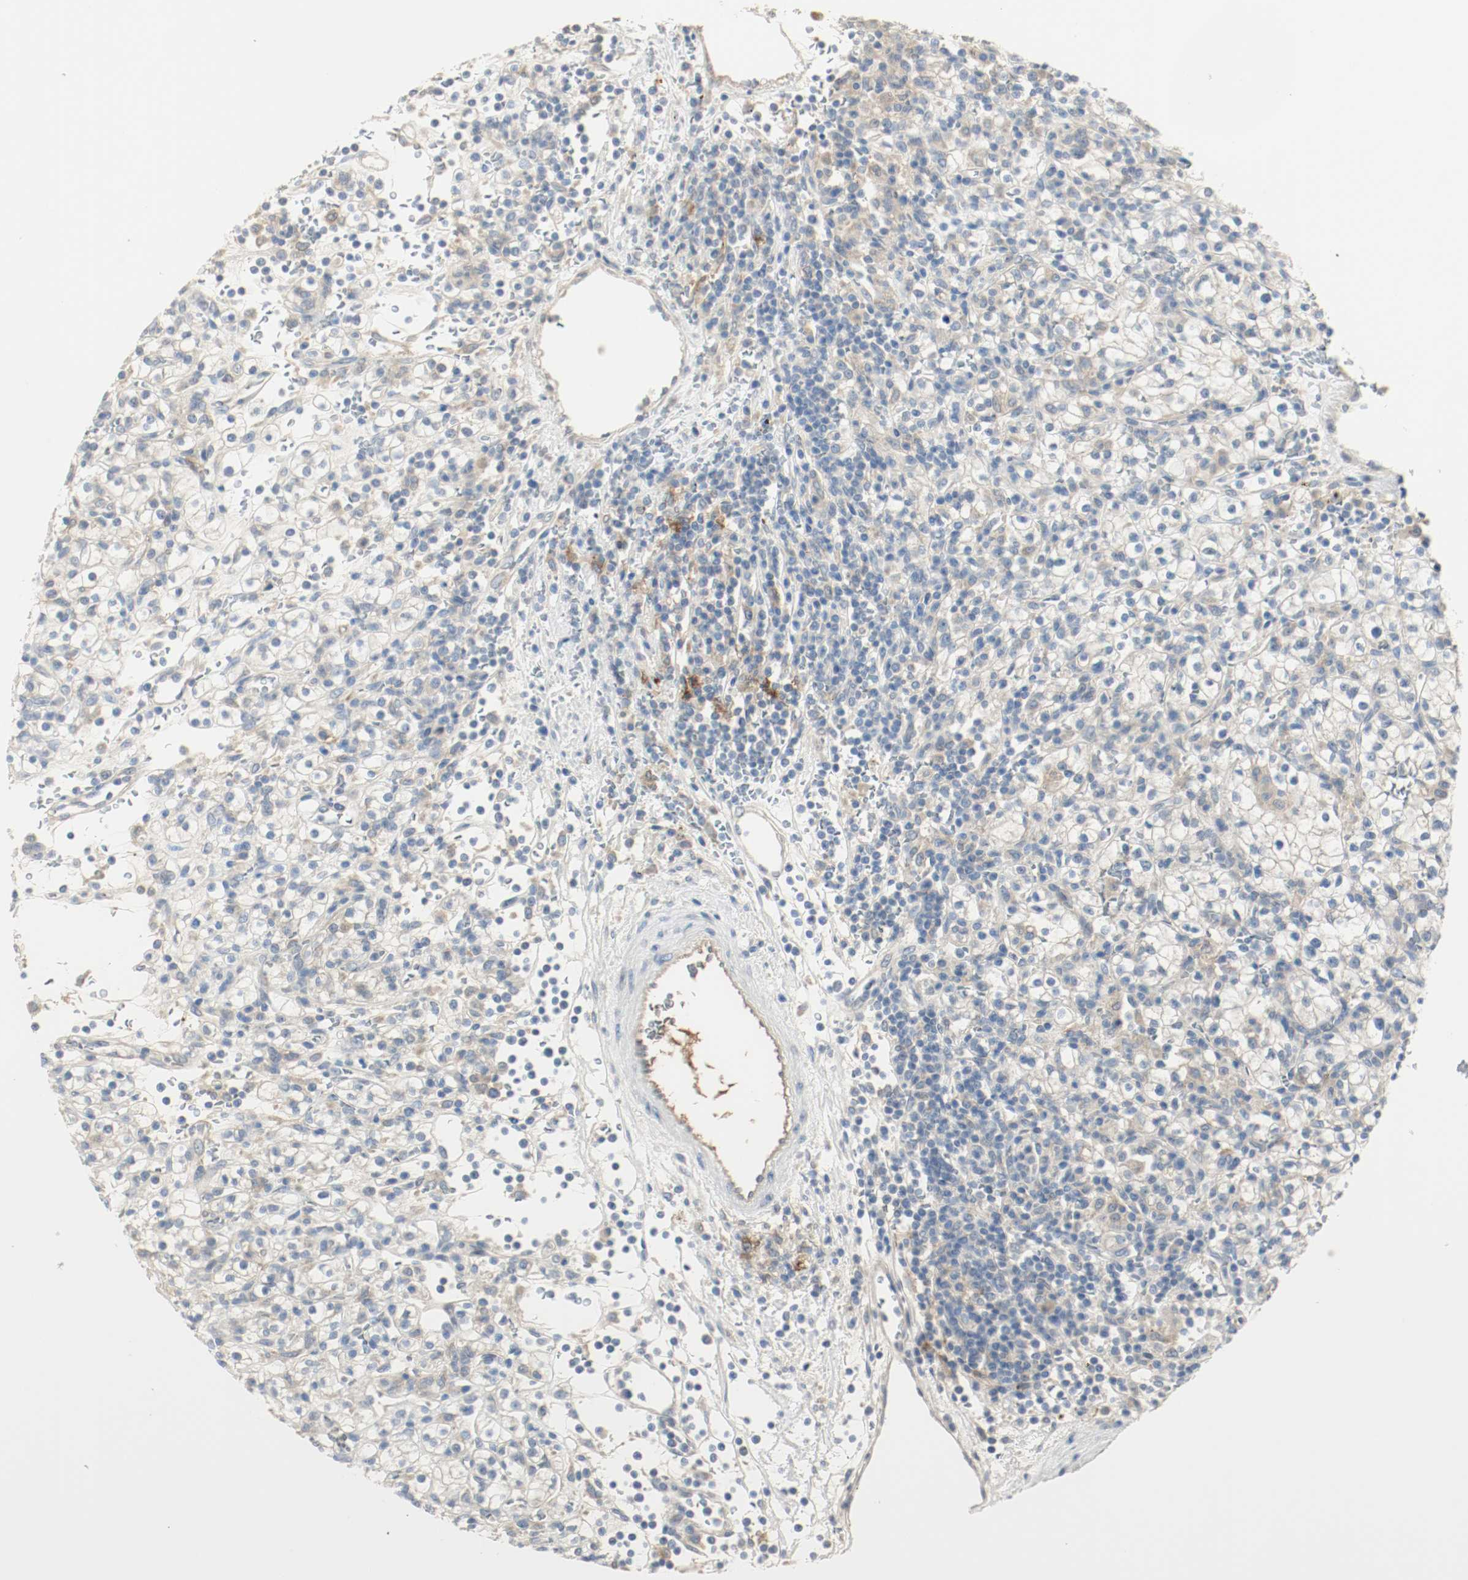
{"staining": {"intensity": "negative", "quantity": "none", "location": "none"}, "tissue": "renal cancer", "cell_type": "Tumor cells", "image_type": "cancer", "snomed": [{"axis": "morphology", "description": "Normal tissue, NOS"}, {"axis": "morphology", "description": "Adenocarcinoma, NOS"}, {"axis": "topography", "description": "Kidney"}], "caption": "Tumor cells show no significant positivity in adenocarcinoma (renal).", "gene": "MELTF", "patient": {"sex": "female", "age": 55}}